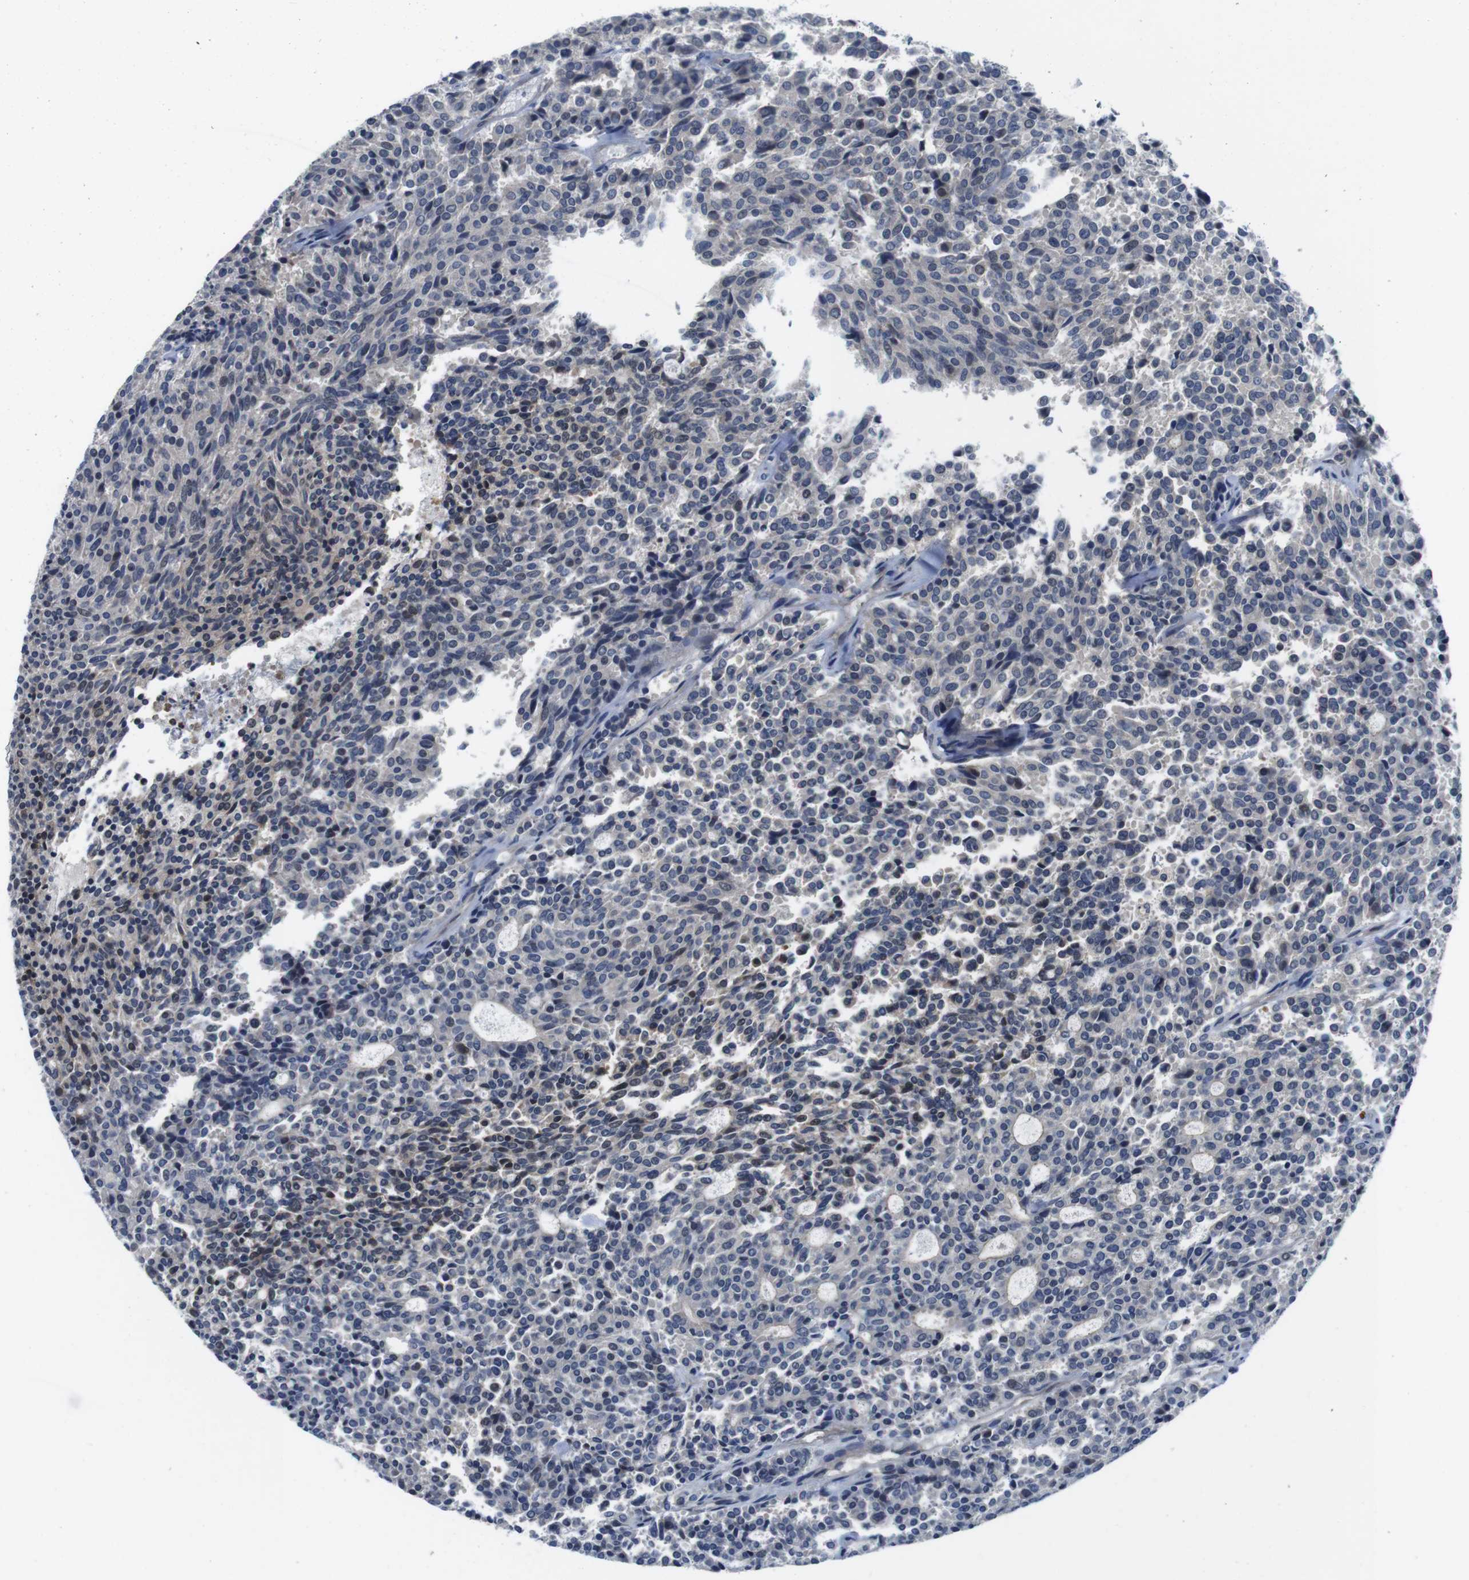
{"staining": {"intensity": "negative", "quantity": "none", "location": "none"}, "tissue": "carcinoid", "cell_type": "Tumor cells", "image_type": "cancer", "snomed": [{"axis": "morphology", "description": "Carcinoid, malignant, NOS"}, {"axis": "topography", "description": "Pancreas"}], "caption": "Tumor cells are negative for protein expression in human carcinoid. Nuclei are stained in blue.", "gene": "FADD", "patient": {"sex": "female", "age": 54}}